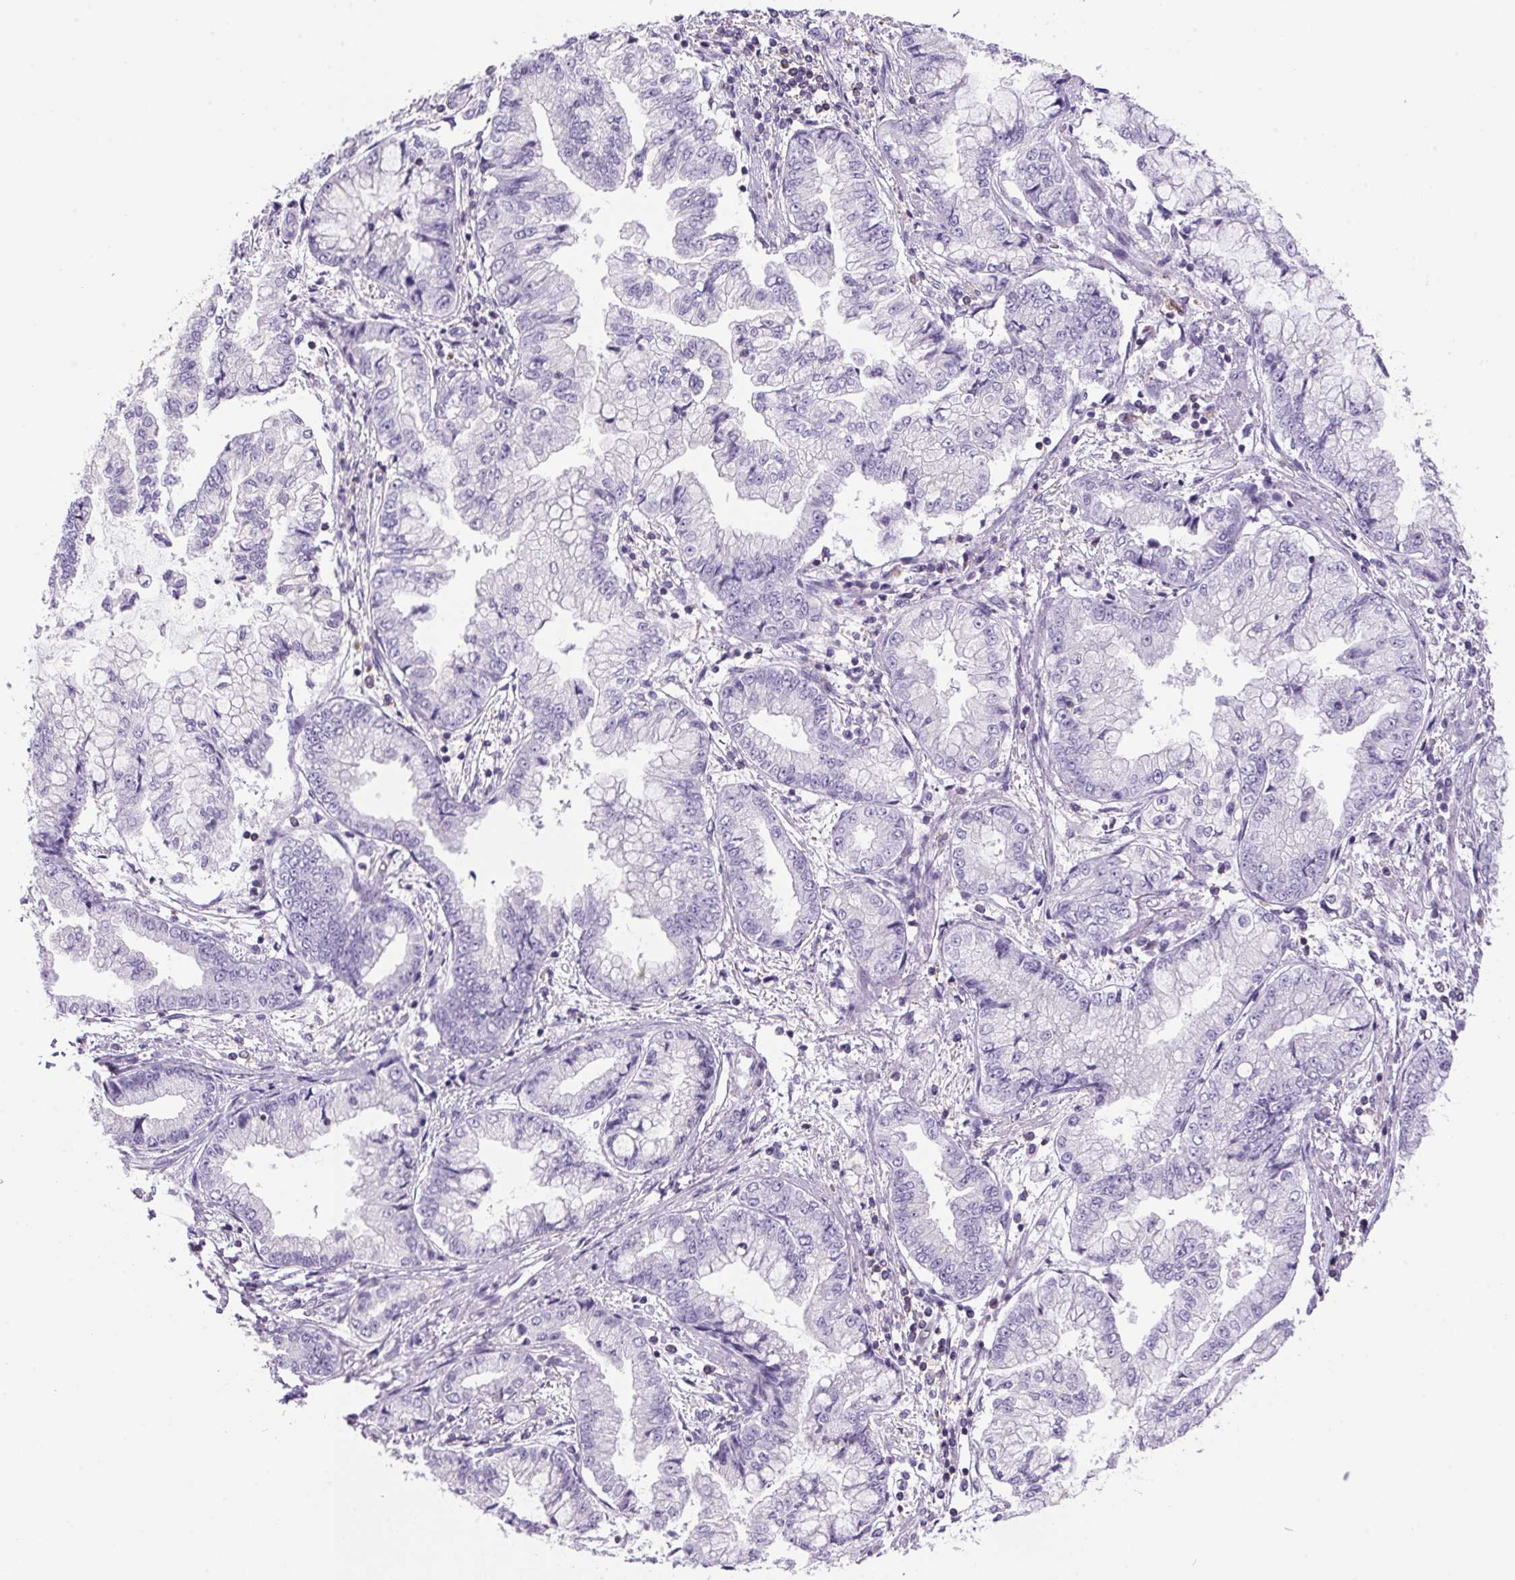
{"staining": {"intensity": "negative", "quantity": "none", "location": "none"}, "tissue": "stomach cancer", "cell_type": "Tumor cells", "image_type": "cancer", "snomed": [{"axis": "morphology", "description": "Adenocarcinoma, NOS"}, {"axis": "topography", "description": "Stomach, upper"}], "caption": "A histopathology image of human adenocarcinoma (stomach) is negative for staining in tumor cells. (DAB immunohistochemistry (IHC), high magnification).", "gene": "S100A2", "patient": {"sex": "female", "age": 74}}